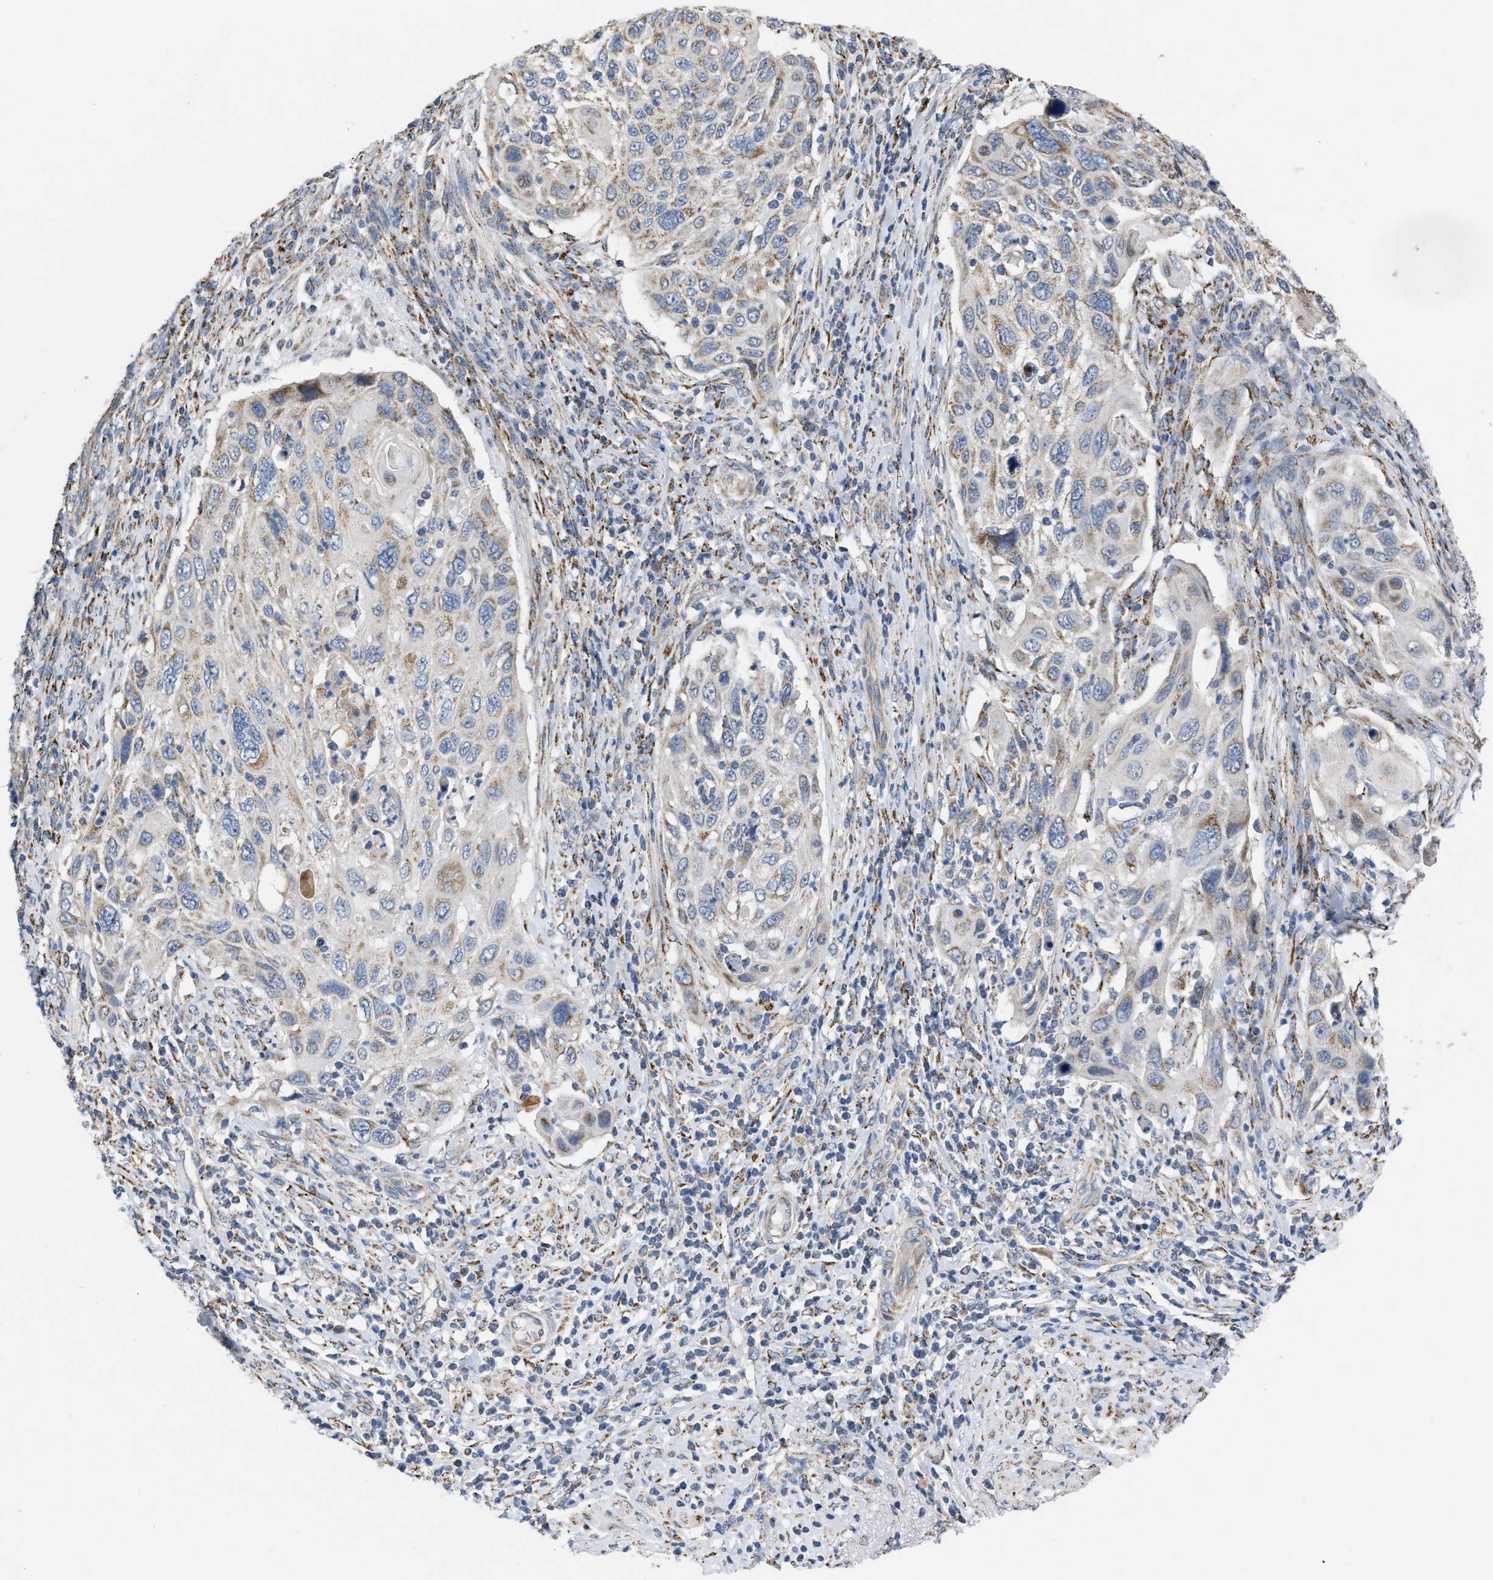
{"staining": {"intensity": "moderate", "quantity": "<25%", "location": "cytoplasmic/membranous"}, "tissue": "cervical cancer", "cell_type": "Tumor cells", "image_type": "cancer", "snomed": [{"axis": "morphology", "description": "Squamous cell carcinoma, NOS"}, {"axis": "topography", "description": "Cervix"}], "caption": "Squamous cell carcinoma (cervical) was stained to show a protein in brown. There is low levels of moderate cytoplasmic/membranous positivity in about <25% of tumor cells.", "gene": "BCL10", "patient": {"sex": "female", "age": 70}}